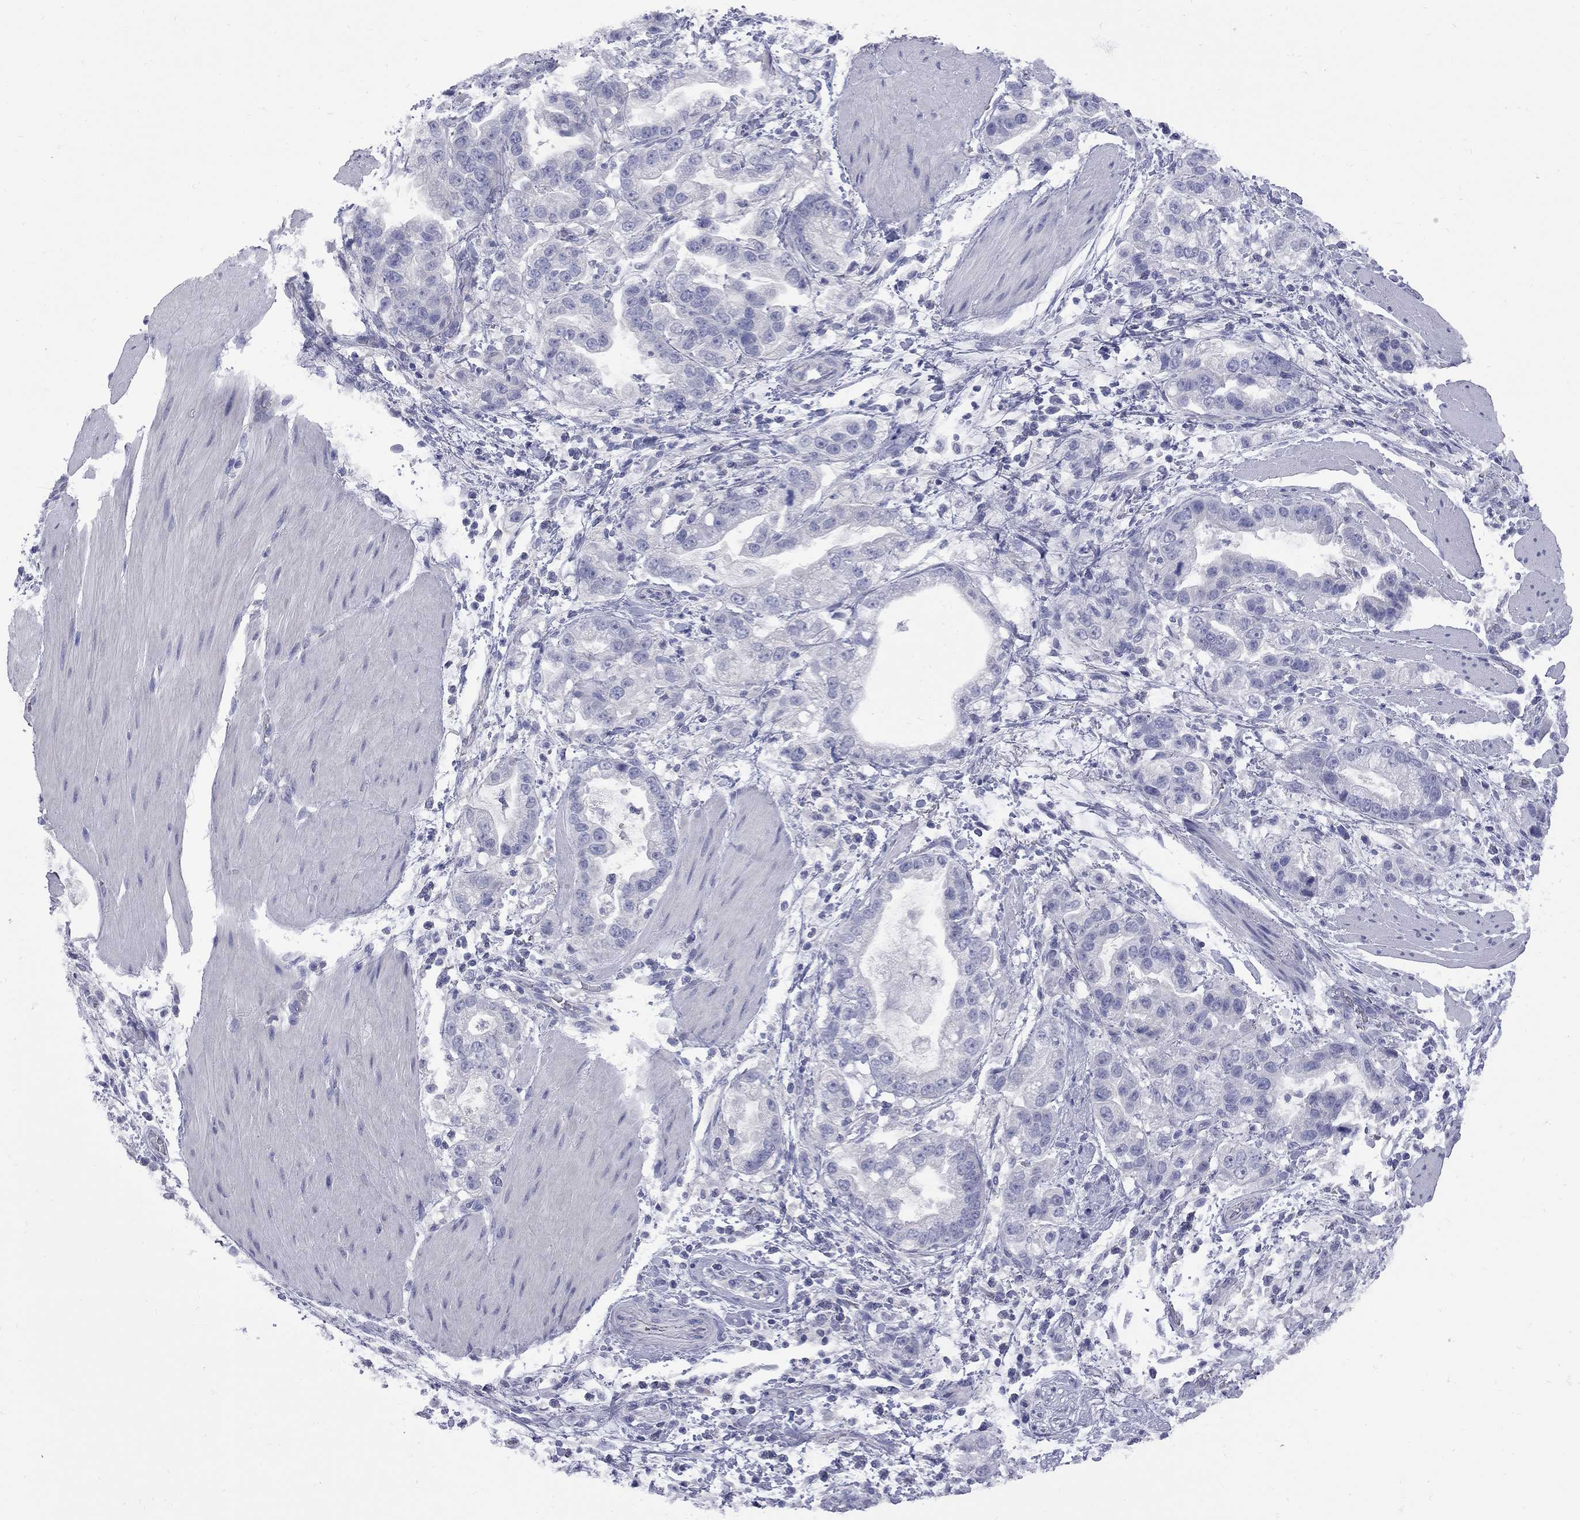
{"staining": {"intensity": "negative", "quantity": "none", "location": "none"}, "tissue": "stomach cancer", "cell_type": "Tumor cells", "image_type": "cancer", "snomed": [{"axis": "morphology", "description": "Adenocarcinoma, NOS"}, {"axis": "topography", "description": "Stomach"}], "caption": "DAB immunohistochemical staining of human stomach cancer (adenocarcinoma) shows no significant positivity in tumor cells.", "gene": "ABCB4", "patient": {"sex": "male", "age": 59}}